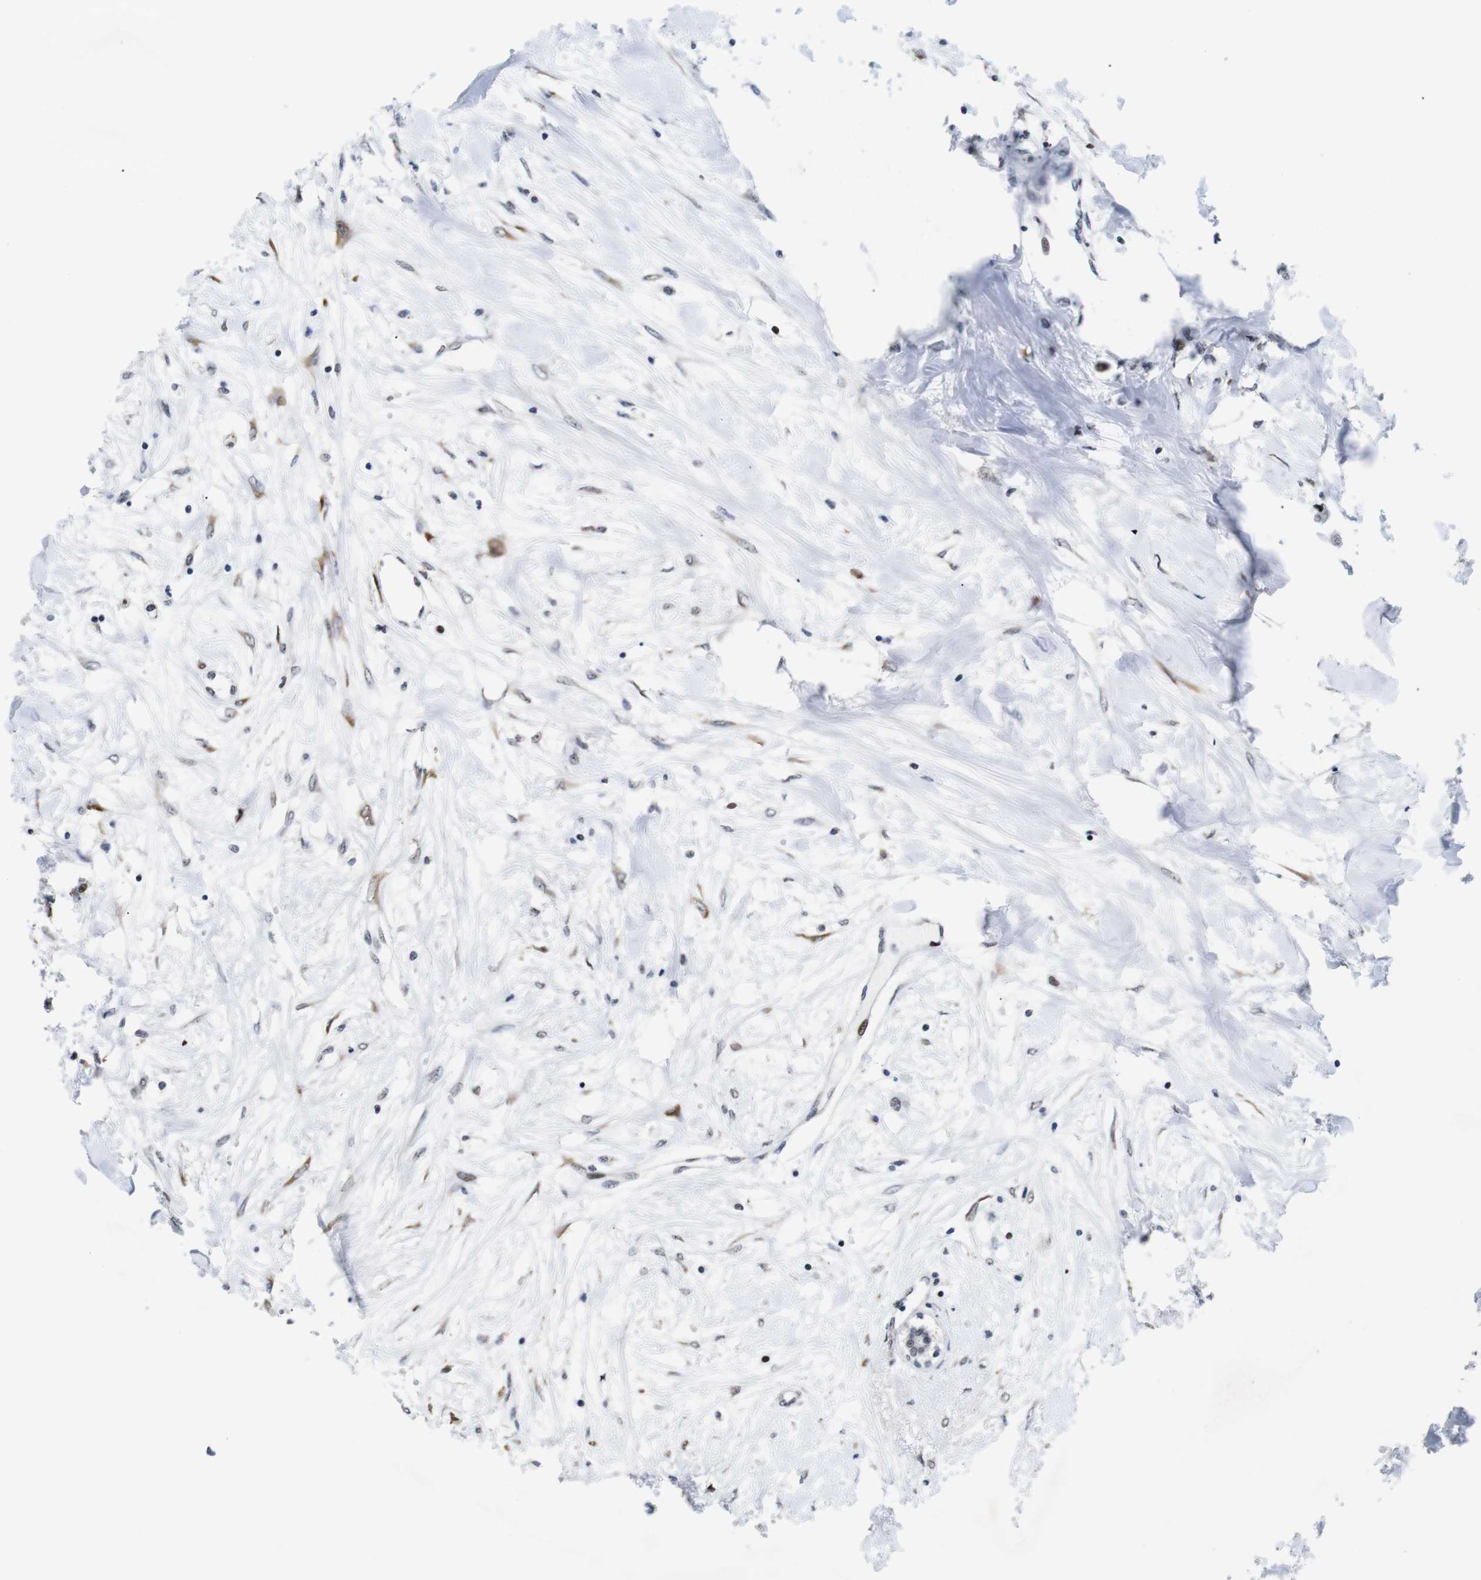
{"staining": {"intensity": "moderate", "quantity": "<25%", "location": "cytoplasmic/membranous"}, "tissue": "breast cancer", "cell_type": "Tumor cells", "image_type": "cancer", "snomed": [{"axis": "morphology", "description": "Lobular carcinoma"}, {"axis": "topography", "description": "Breast"}], "caption": "Immunohistochemistry (IHC) of breast lobular carcinoma exhibits low levels of moderate cytoplasmic/membranous expression in approximately <25% of tumor cells.", "gene": "EIF4G1", "patient": {"sex": "female", "age": 51}}